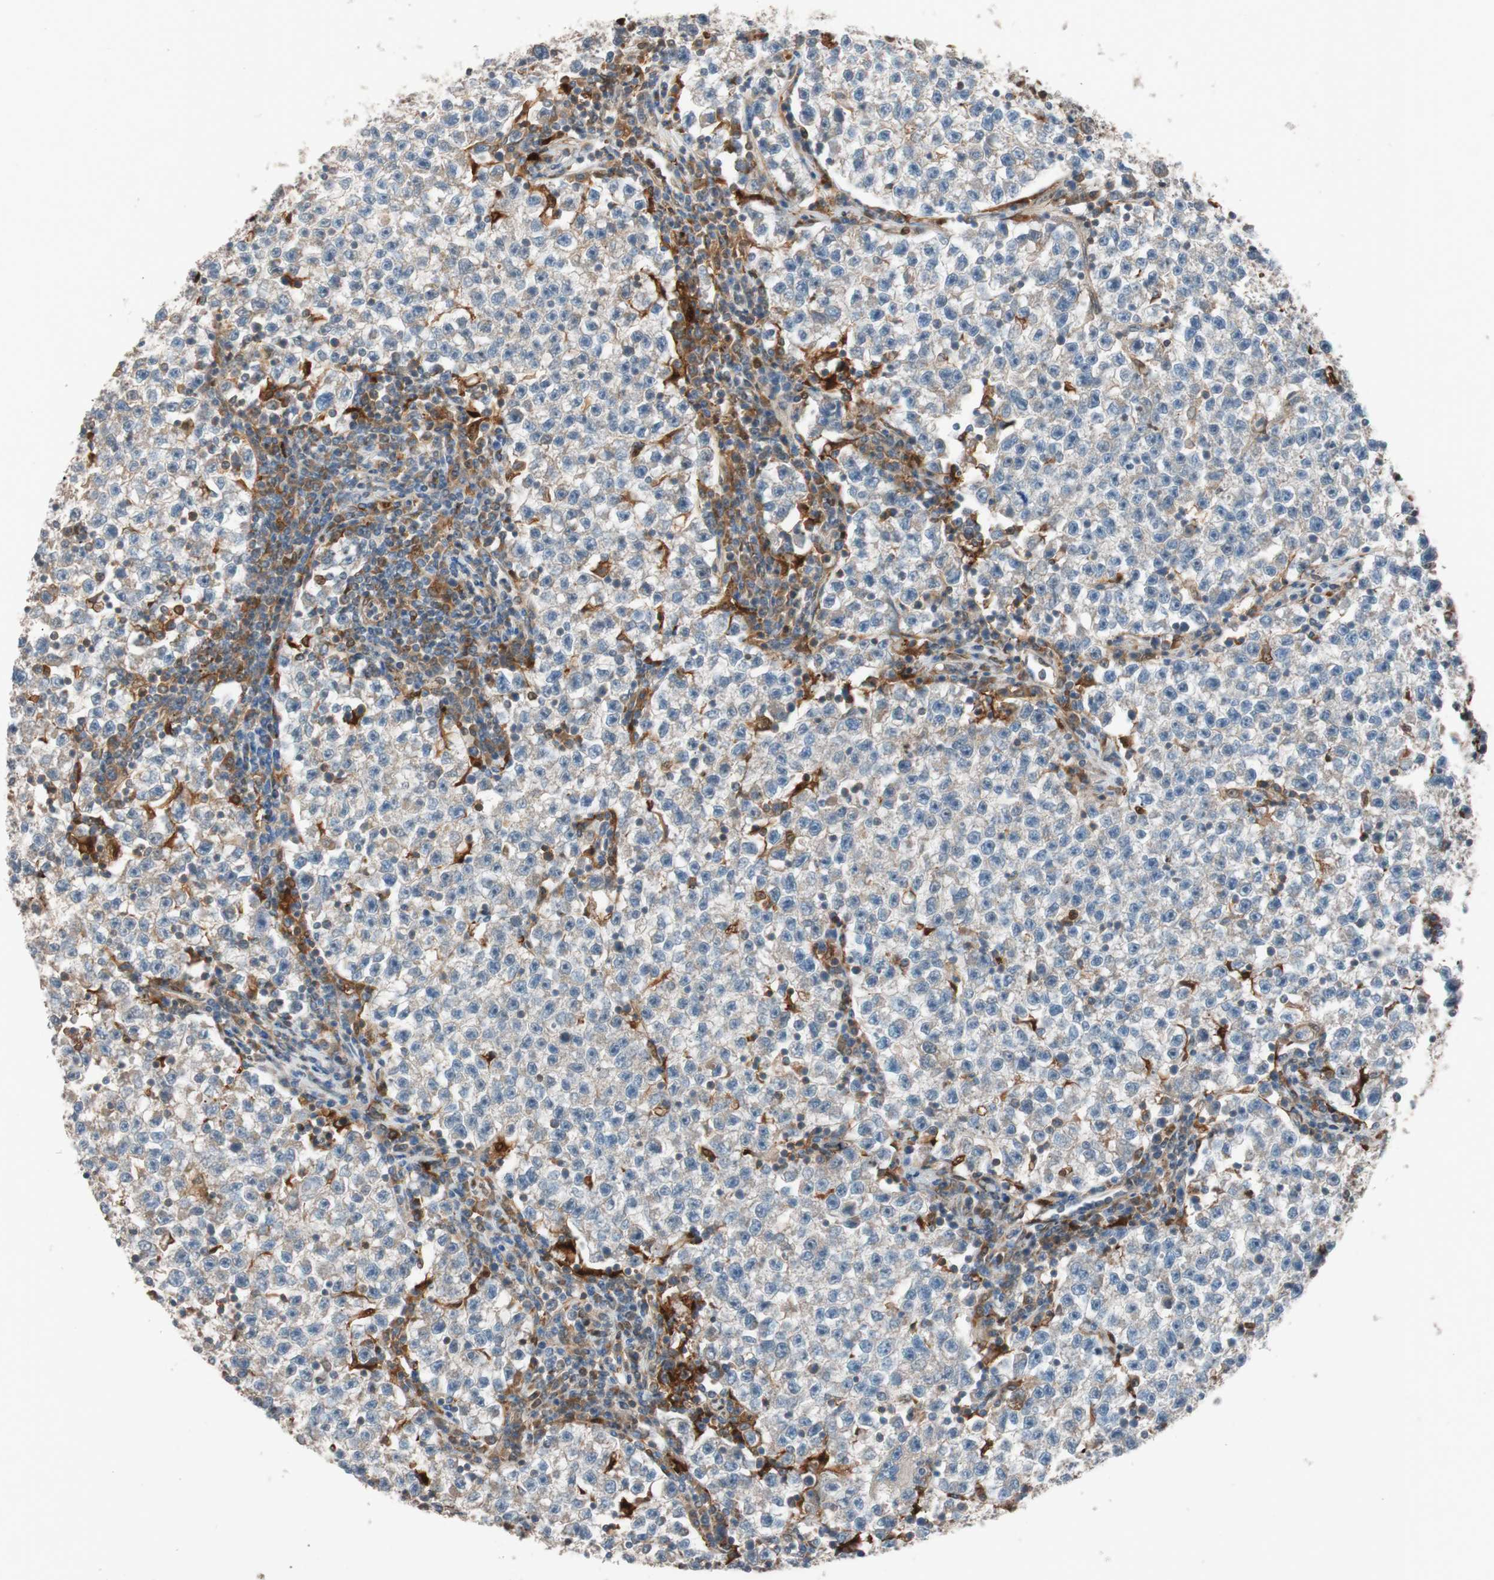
{"staining": {"intensity": "weak", "quantity": "25%-75%", "location": "cytoplasmic/membranous"}, "tissue": "testis cancer", "cell_type": "Tumor cells", "image_type": "cancer", "snomed": [{"axis": "morphology", "description": "Seminoma, NOS"}, {"axis": "topography", "description": "Testis"}], "caption": "This is an image of immunohistochemistry (IHC) staining of testis cancer, which shows weak positivity in the cytoplasmic/membranous of tumor cells.", "gene": "FAAH", "patient": {"sex": "male", "age": 22}}